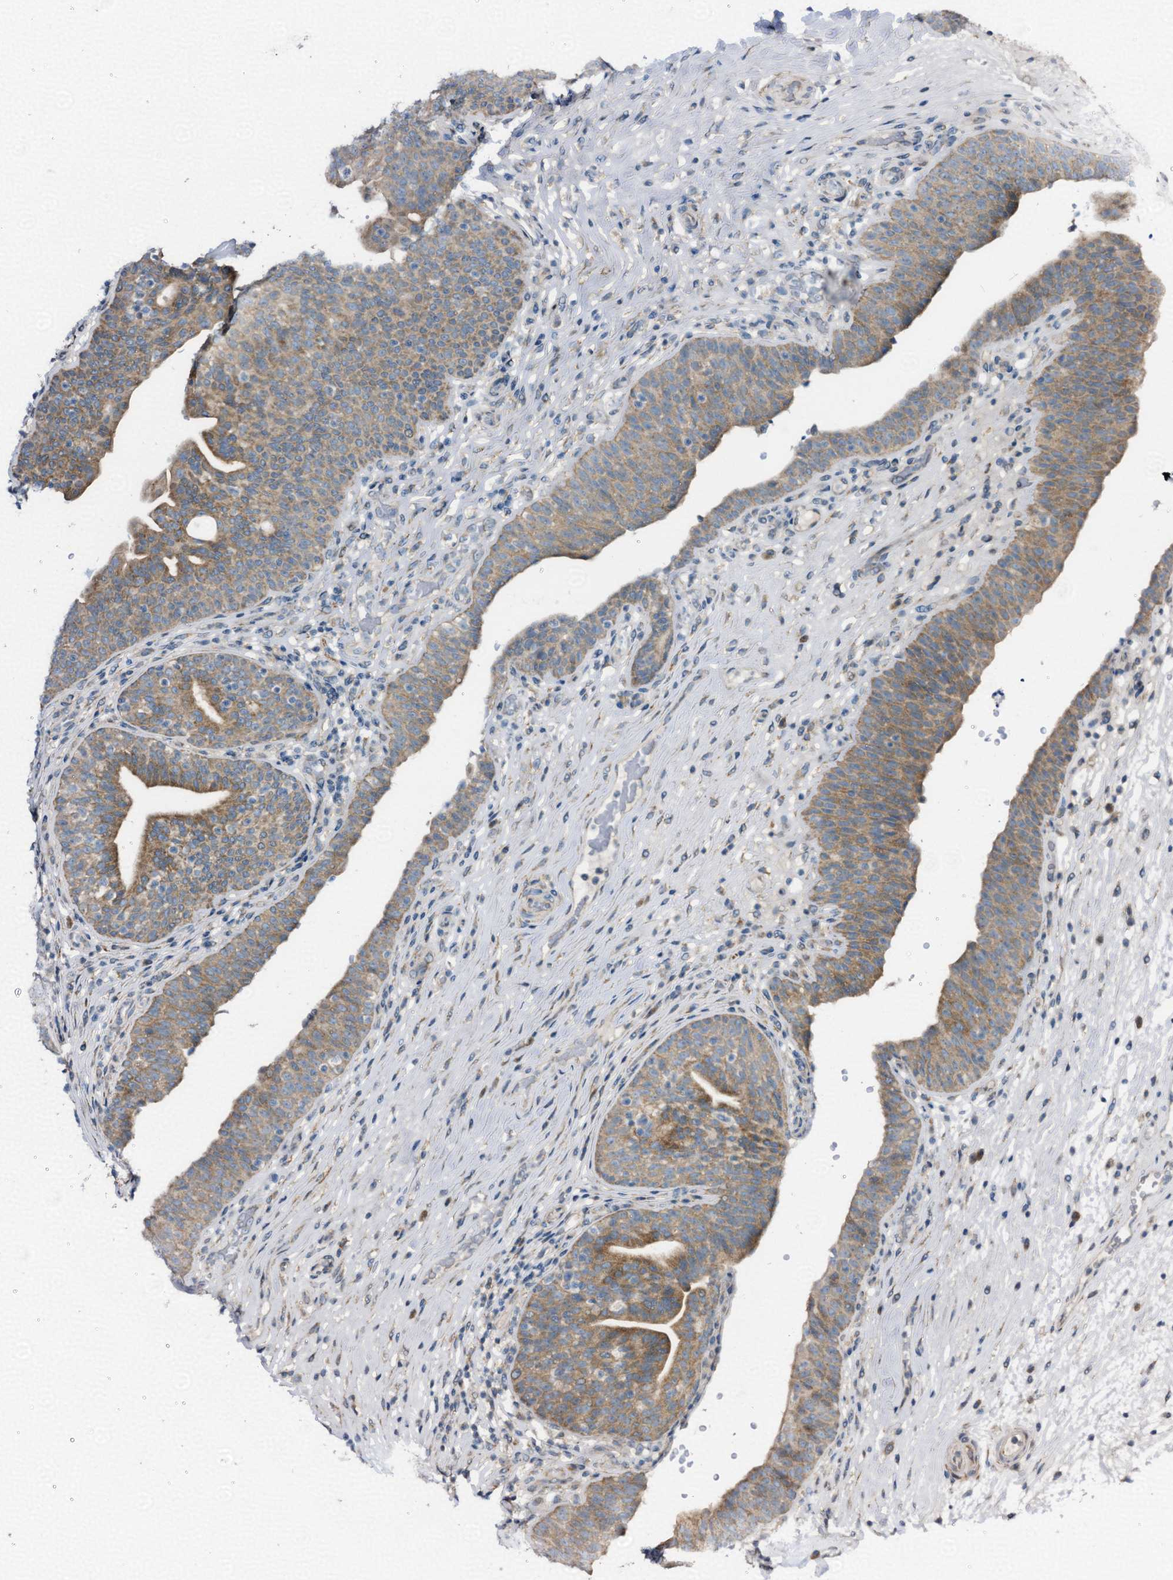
{"staining": {"intensity": "moderate", "quantity": "25%-75%", "location": "cytoplasmic/membranous"}, "tissue": "urinary bladder", "cell_type": "Urothelial cells", "image_type": "normal", "snomed": [{"axis": "morphology", "description": "Normal tissue, NOS"}, {"axis": "topography", "description": "Urinary bladder"}], "caption": "Immunohistochemistry (DAB) staining of normal human urinary bladder demonstrates moderate cytoplasmic/membranous protein expression in approximately 25%-75% of urothelial cells. Nuclei are stained in blue.", "gene": "STARD13", "patient": {"sex": "male", "age": 71}}